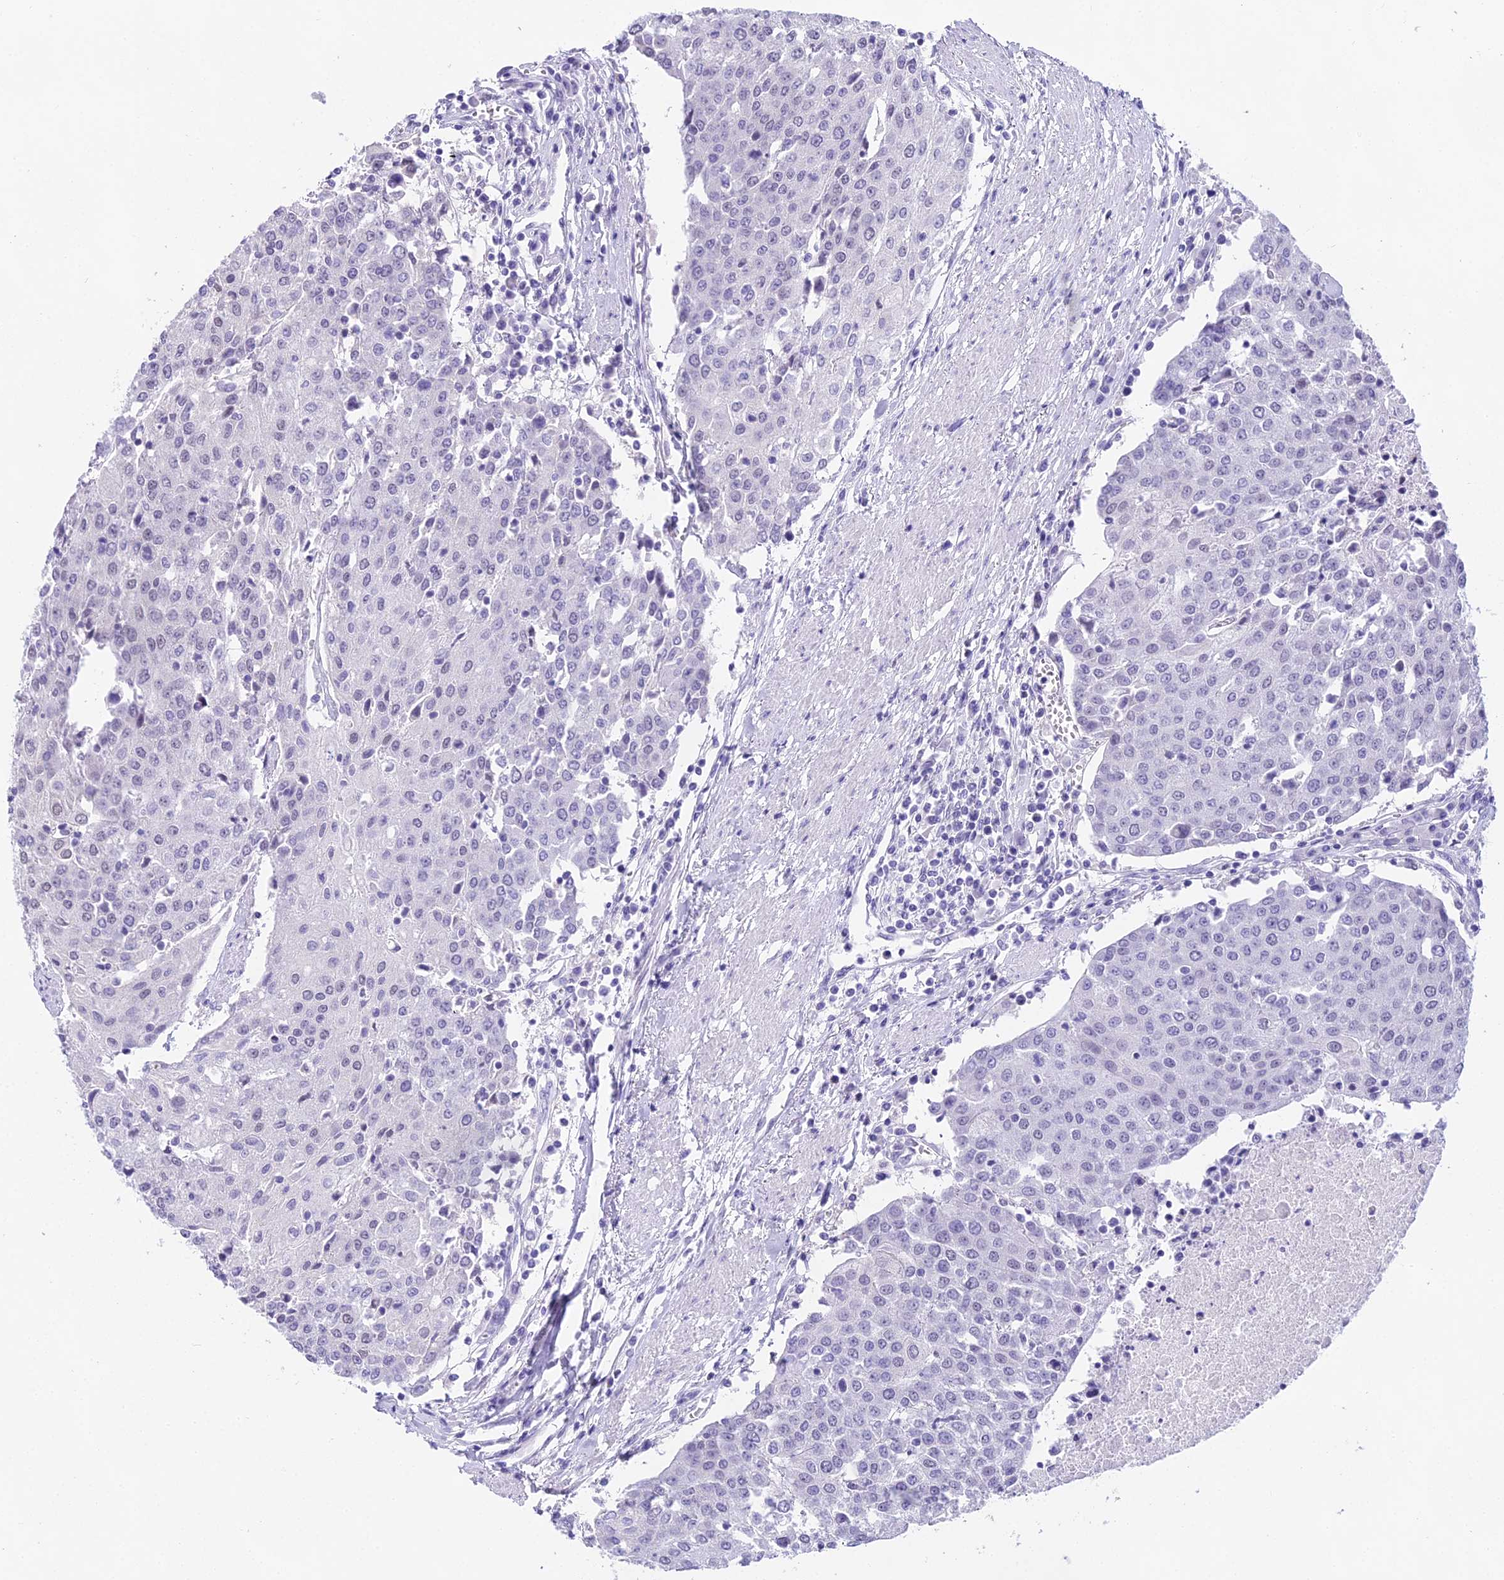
{"staining": {"intensity": "negative", "quantity": "none", "location": "none"}, "tissue": "urothelial cancer", "cell_type": "Tumor cells", "image_type": "cancer", "snomed": [{"axis": "morphology", "description": "Urothelial carcinoma, High grade"}, {"axis": "topography", "description": "Urinary bladder"}], "caption": "Immunohistochemistry micrograph of neoplastic tissue: human urothelial cancer stained with DAB (3,3'-diaminobenzidine) demonstrates no significant protein positivity in tumor cells.", "gene": "MAT2A", "patient": {"sex": "female", "age": 85}}